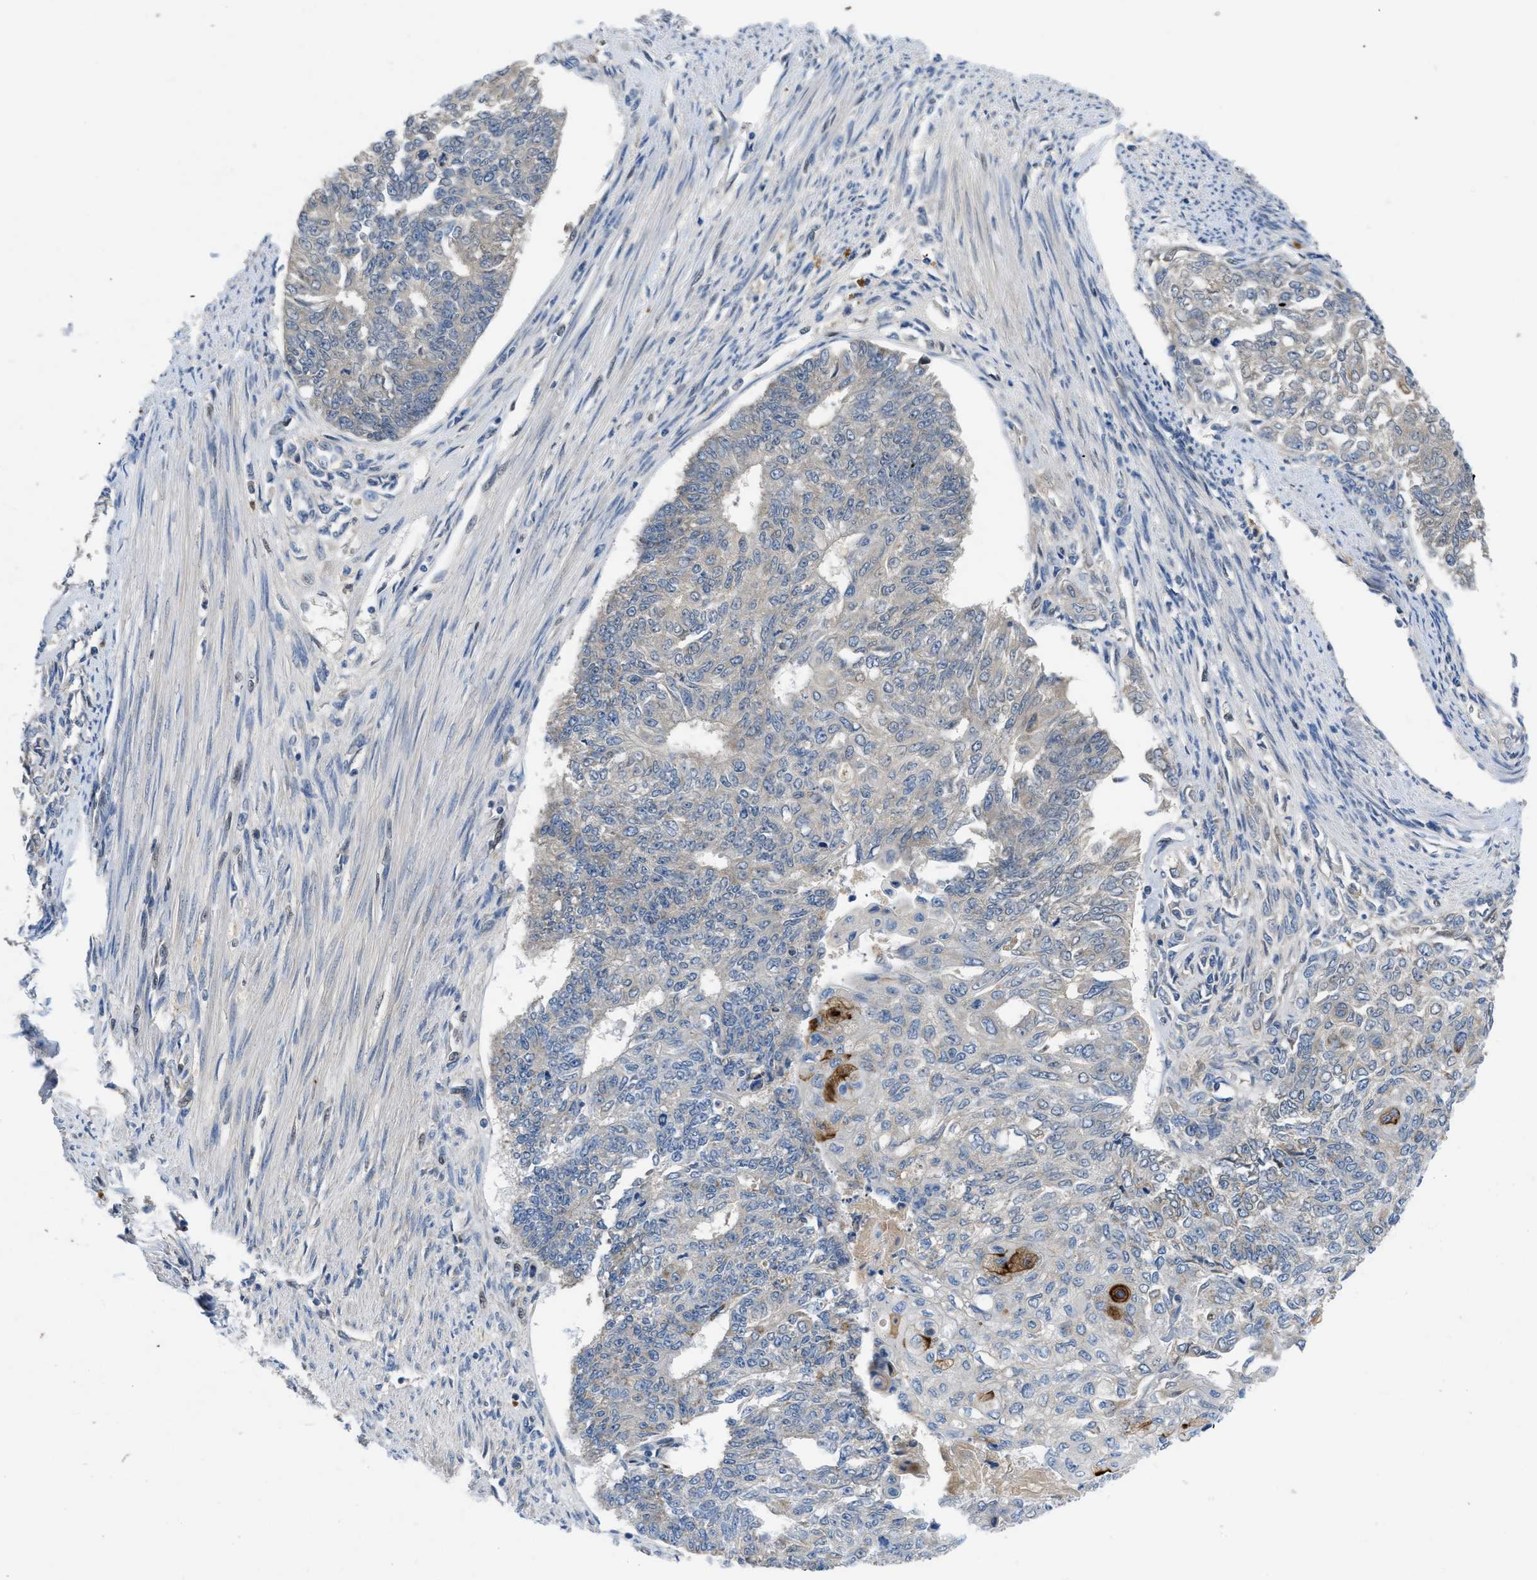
{"staining": {"intensity": "negative", "quantity": "none", "location": "none"}, "tissue": "endometrial cancer", "cell_type": "Tumor cells", "image_type": "cancer", "snomed": [{"axis": "morphology", "description": "Adenocarcinoma, NOS"}, {"axis": "topography", "description": "Endometrium"}], "caption": "The immunohistochemistry micrograph has no significant staining in tumor cells of endometrial cancer tissue. (DAB (3,3'-diaminobenzidine) IHC, high magnification).", "gene": "PNKD", "patient": {"sex": "female", "age": 32}}